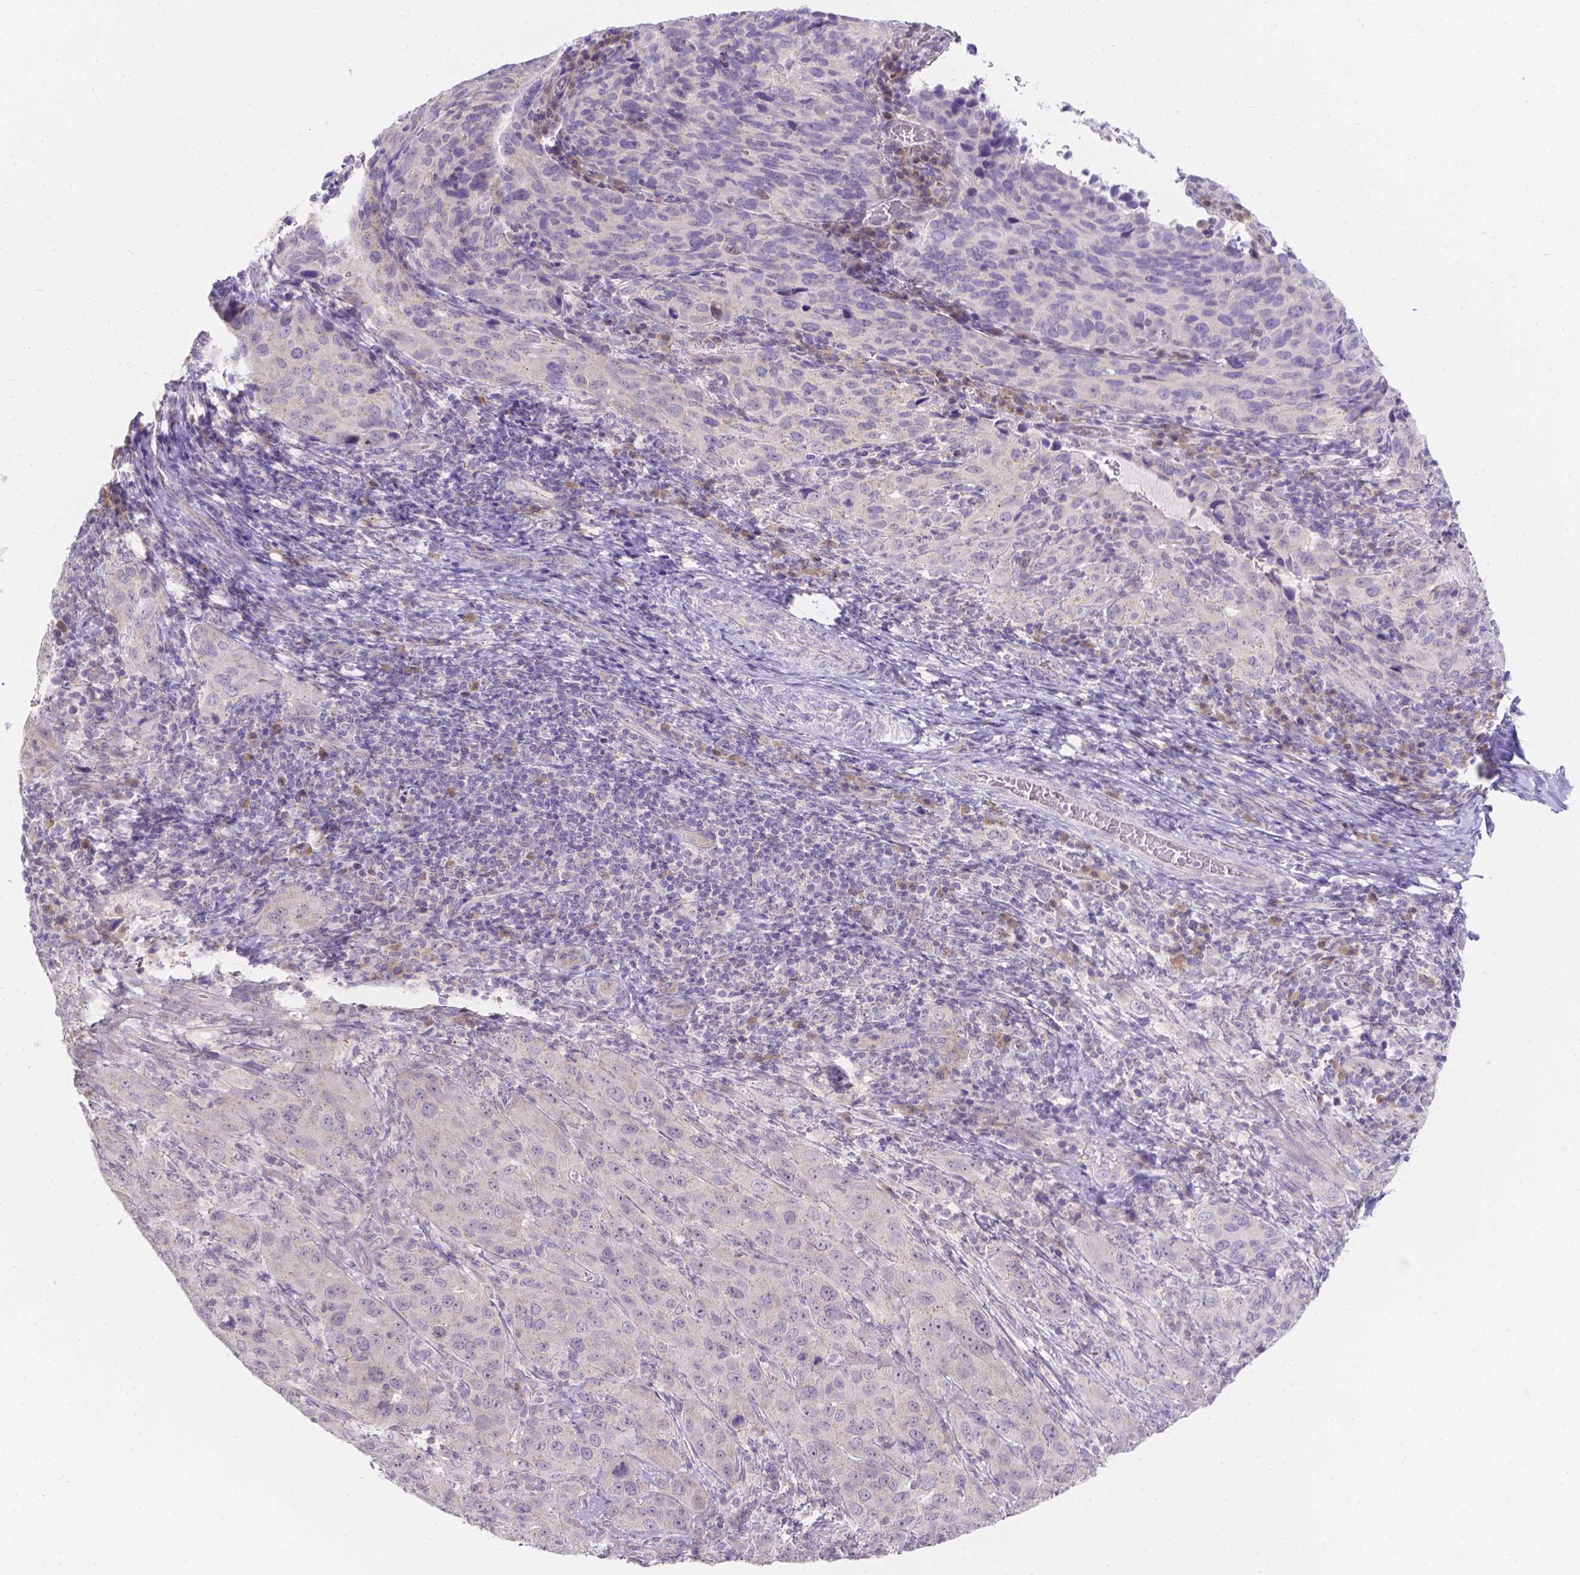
{"staining": {"intensity": "negative", "quantity": "none", "location": "none"}, "tissue": "cervical cancer", "cell_type": "Tumor cells", "image_type": "cancer", "snomed": [{"axis": "morphology", "description": "Normal tissue, NOS"}, {"axis": "morphology", "description": "Squamous cell carcinoma, NOS"}, {"axis": "topography", "description": "Cervix"}], "caption": "High power microscopy micrograph of an immunohistochemistry histopathology image of cervical cancer, revealing no significant expression in tumor cells.", "gene": "CD96", "patient": {"sex": "female", "age": 51}}